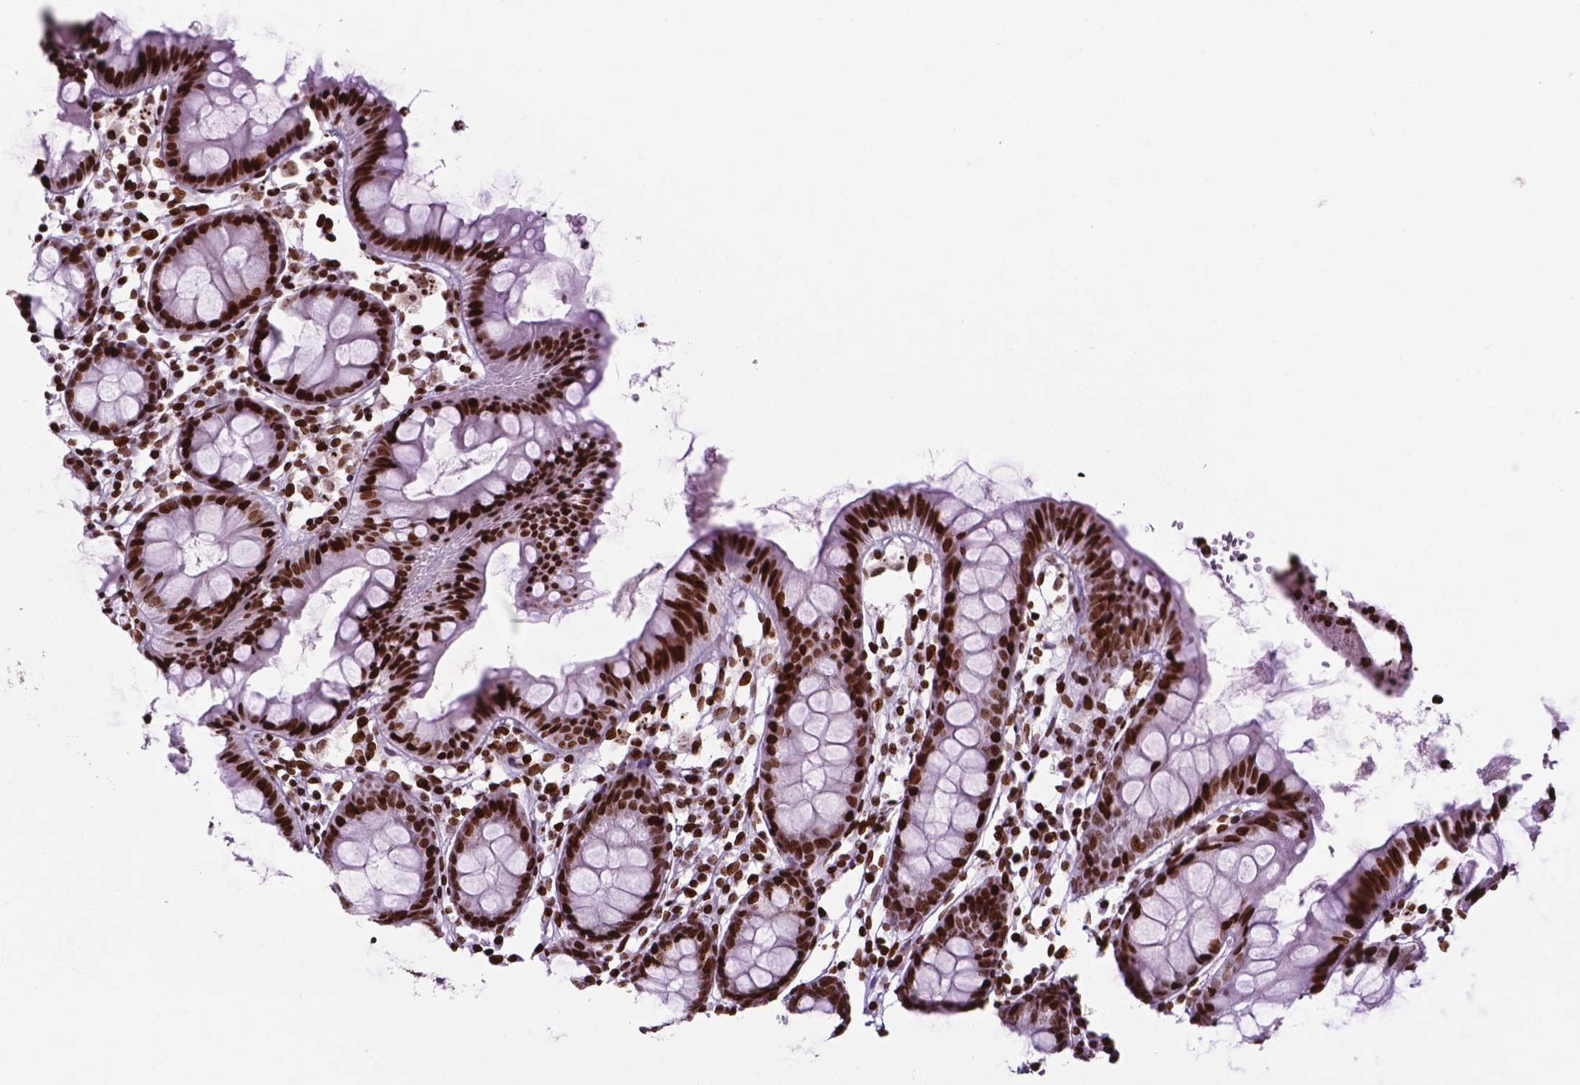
{"staining": {"intensity": "strong", "quantity": ">75%", "location": "nuclear"}, "tissue": "colon", "cell_type": "Glandular cells", "image_type": "normal", "snomed": [{"axis": "morphology", "description": "Normal tissue, NOS"}, {"axis": "topography", "description": "Colon"}], "caption": "Immunohistochemical staining of normal colon shows >75% levels of strong nuclear protein positivity in approximately >75% of glandular cells. (DAB IHC with brightfield microscopy, high magnification).", "gene": "TMEM250", "patient": {"sex": "female", "age": 84}}